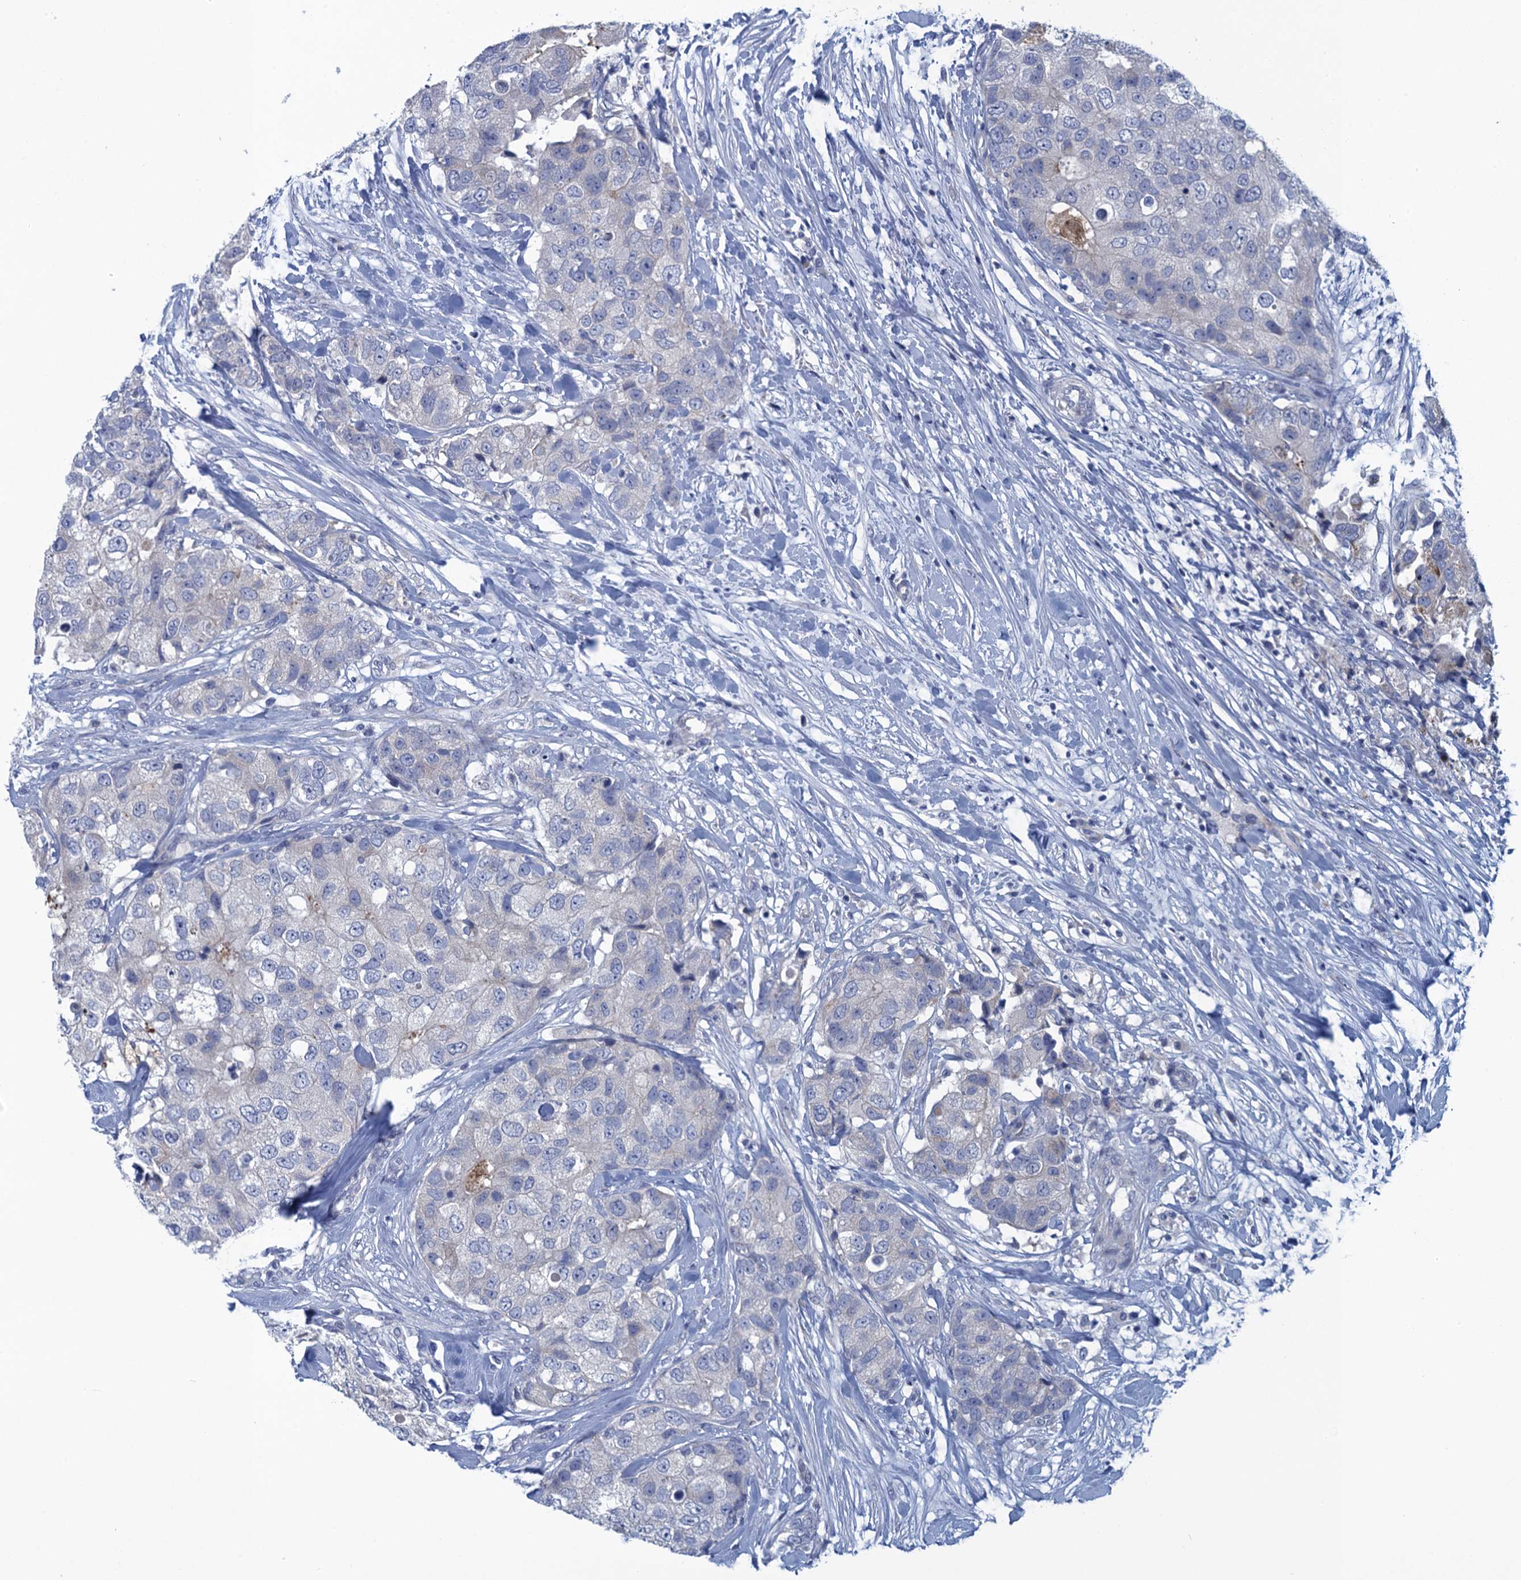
{"staining": {"intensity": "negative", "quantity": "none", "location": "none"}, "tissue": "breast cancer", "cell_type": "Tumor cells", "image_type": "cancer", "snomed": [{"axis": "morphology", "description": "Duct carcinoma"}, {"axis": "topography", "description": "Breast"}], "caption": "A histopathology image of breast invasive ductal carcinoma stained for a protein reveals no brown staining in tumor cells.", "gene": "SCEL", "patient": {"sex": "female", "age": 62}}